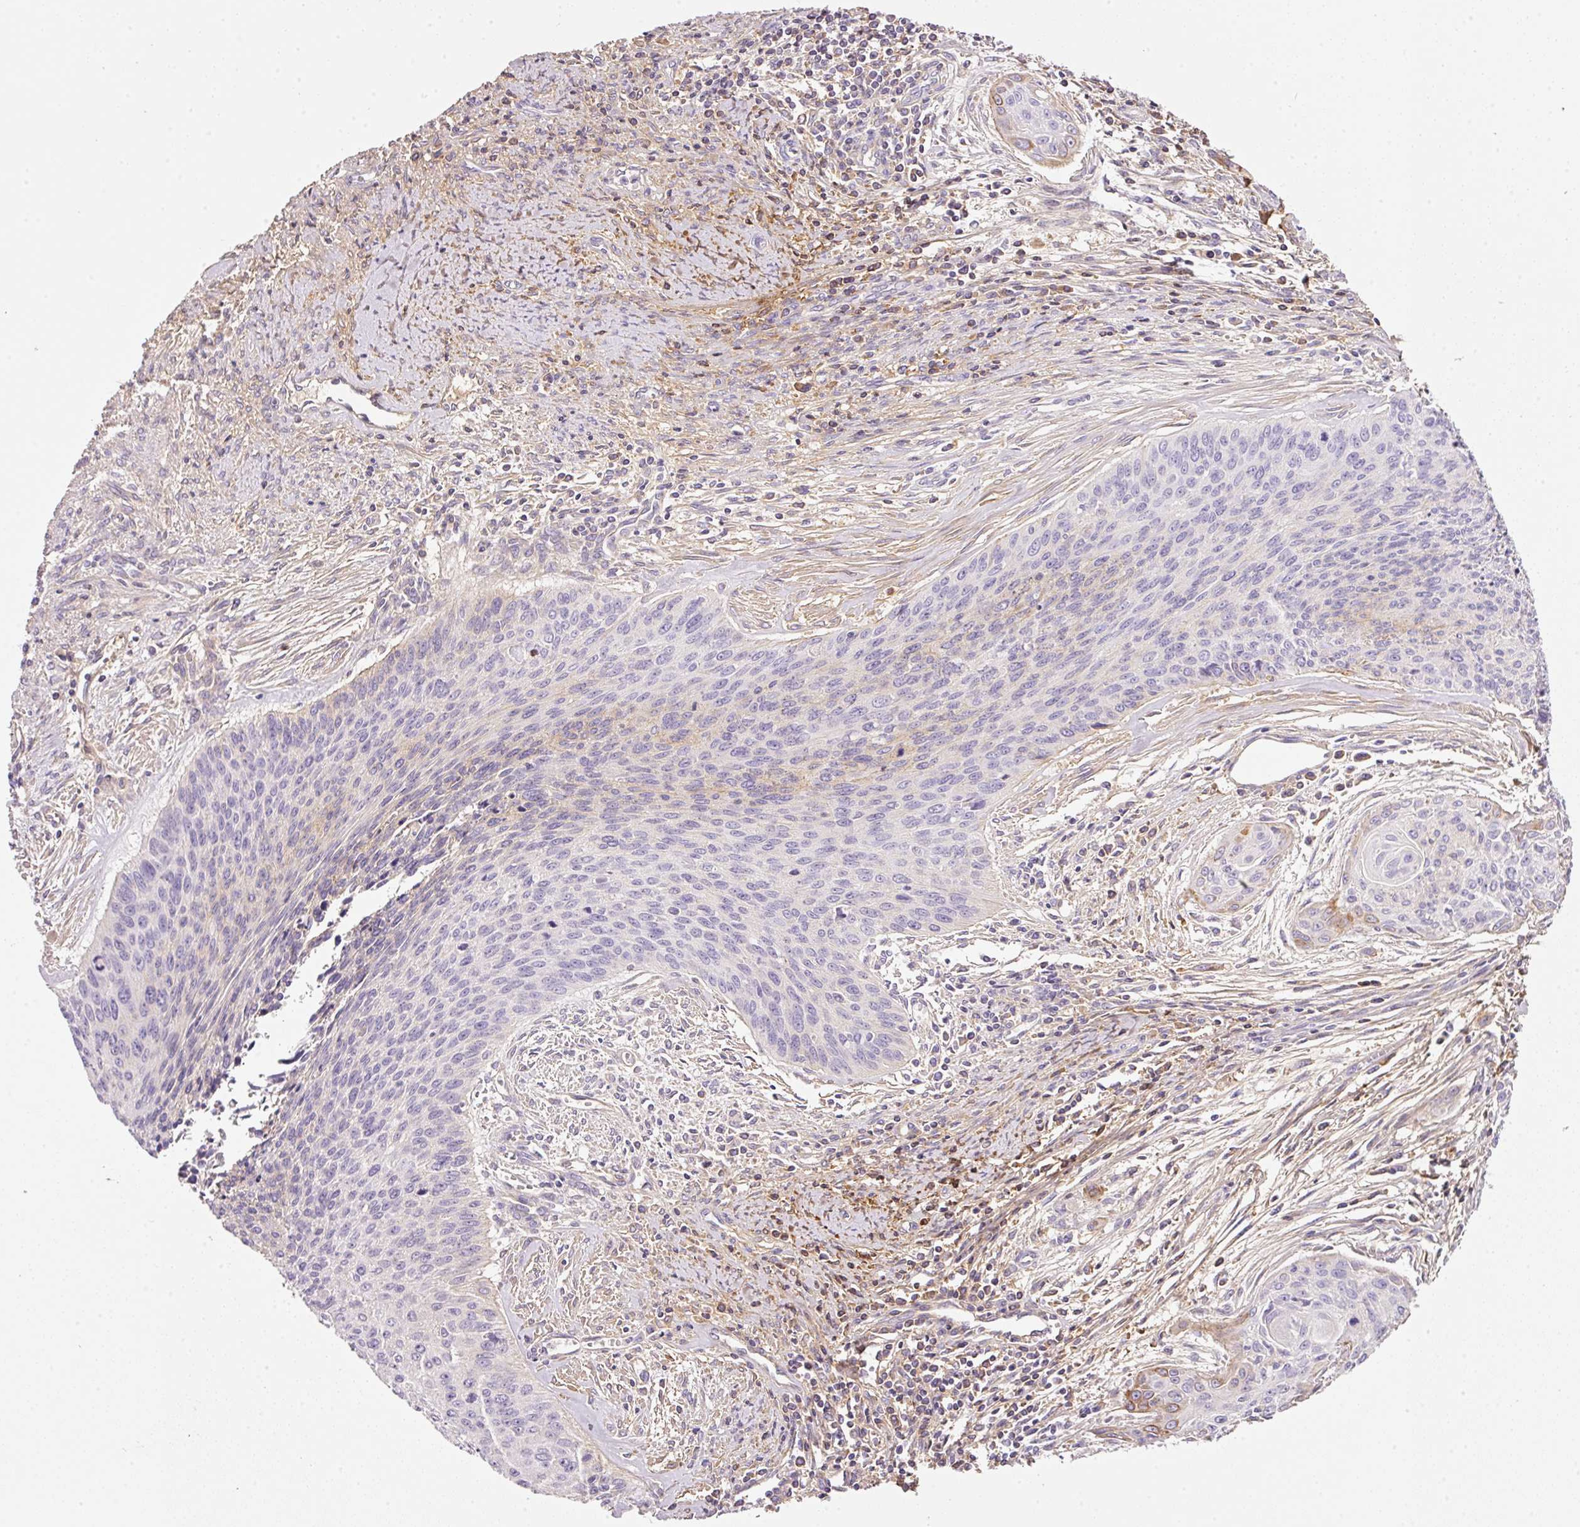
{"staining": {"intensity": "negative", "quantity": "none", "location": "none"}, "tissue": "cervical cancer", "cell_type": "Tumor cells", "image_type": "cancer", "snomed": [{"axis": "morphology", "description": "Squamous cell carcinoma, NOS"}, {"axis": "topography", "description": "Cervix"}], "caption": "This is an immunohistochemistry image of human cervical squamous cell carcinoma. There is no staining in tumor cells.", "gene": "SOS2", "patient": {"sex": "female", "age": 55}}